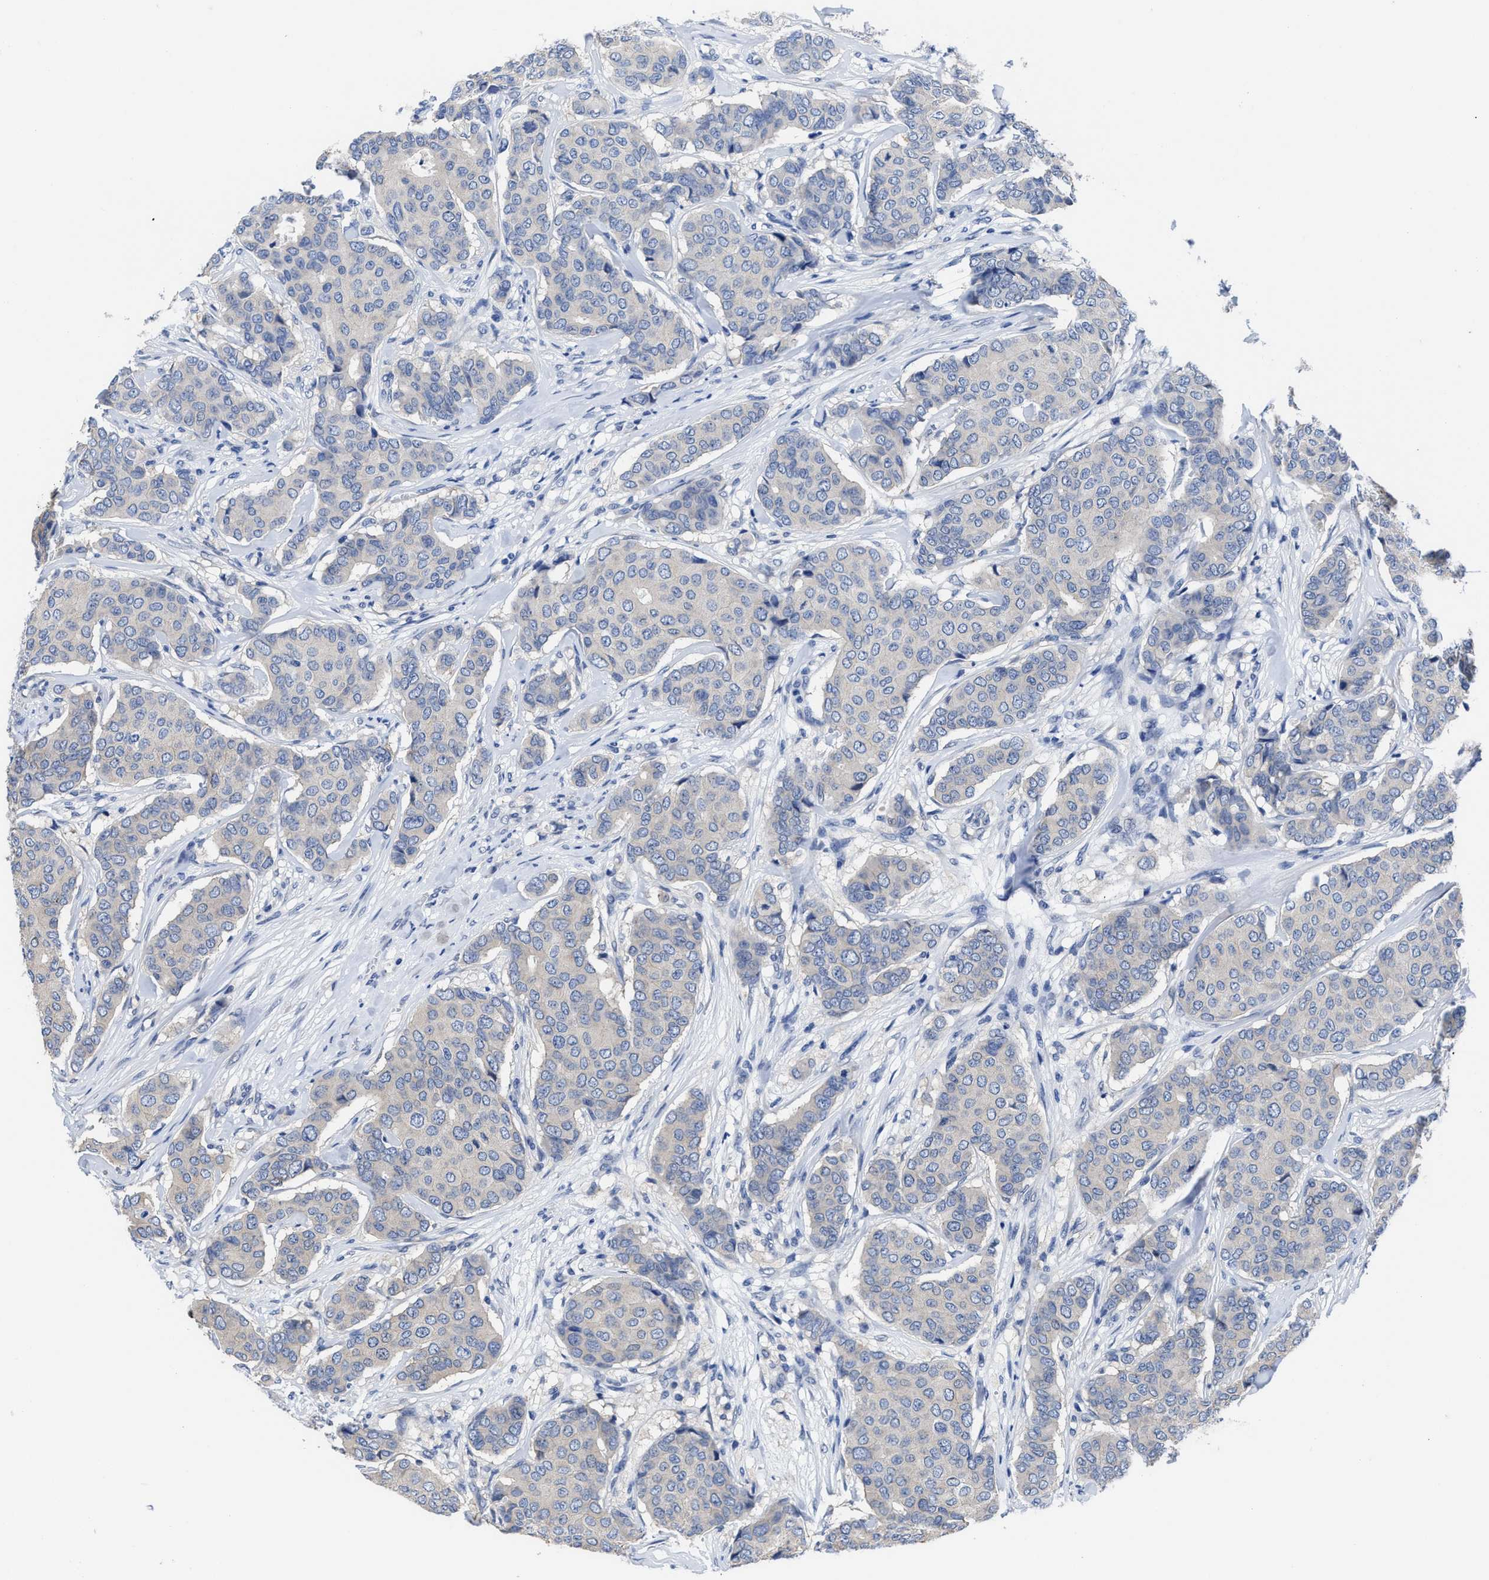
{"staining": {"intensity": "negative", "quantity": "none", "location": "none"}, "tissue": "breast cancer", "cell_type": "Tumor cells", "image_type": "cancer", "snomed": [{"axis": "morphology", "description": "Duct carcinoma"}, {"axis": "topography", "description": "Breast"}], "caption": "This is an IHC photomicrograph of breast infiltrating ductal carcinoma. There is no positivity in tumor cells.", "gene": "HOOK1", "patient": {"sex": "female", "age": 75}}